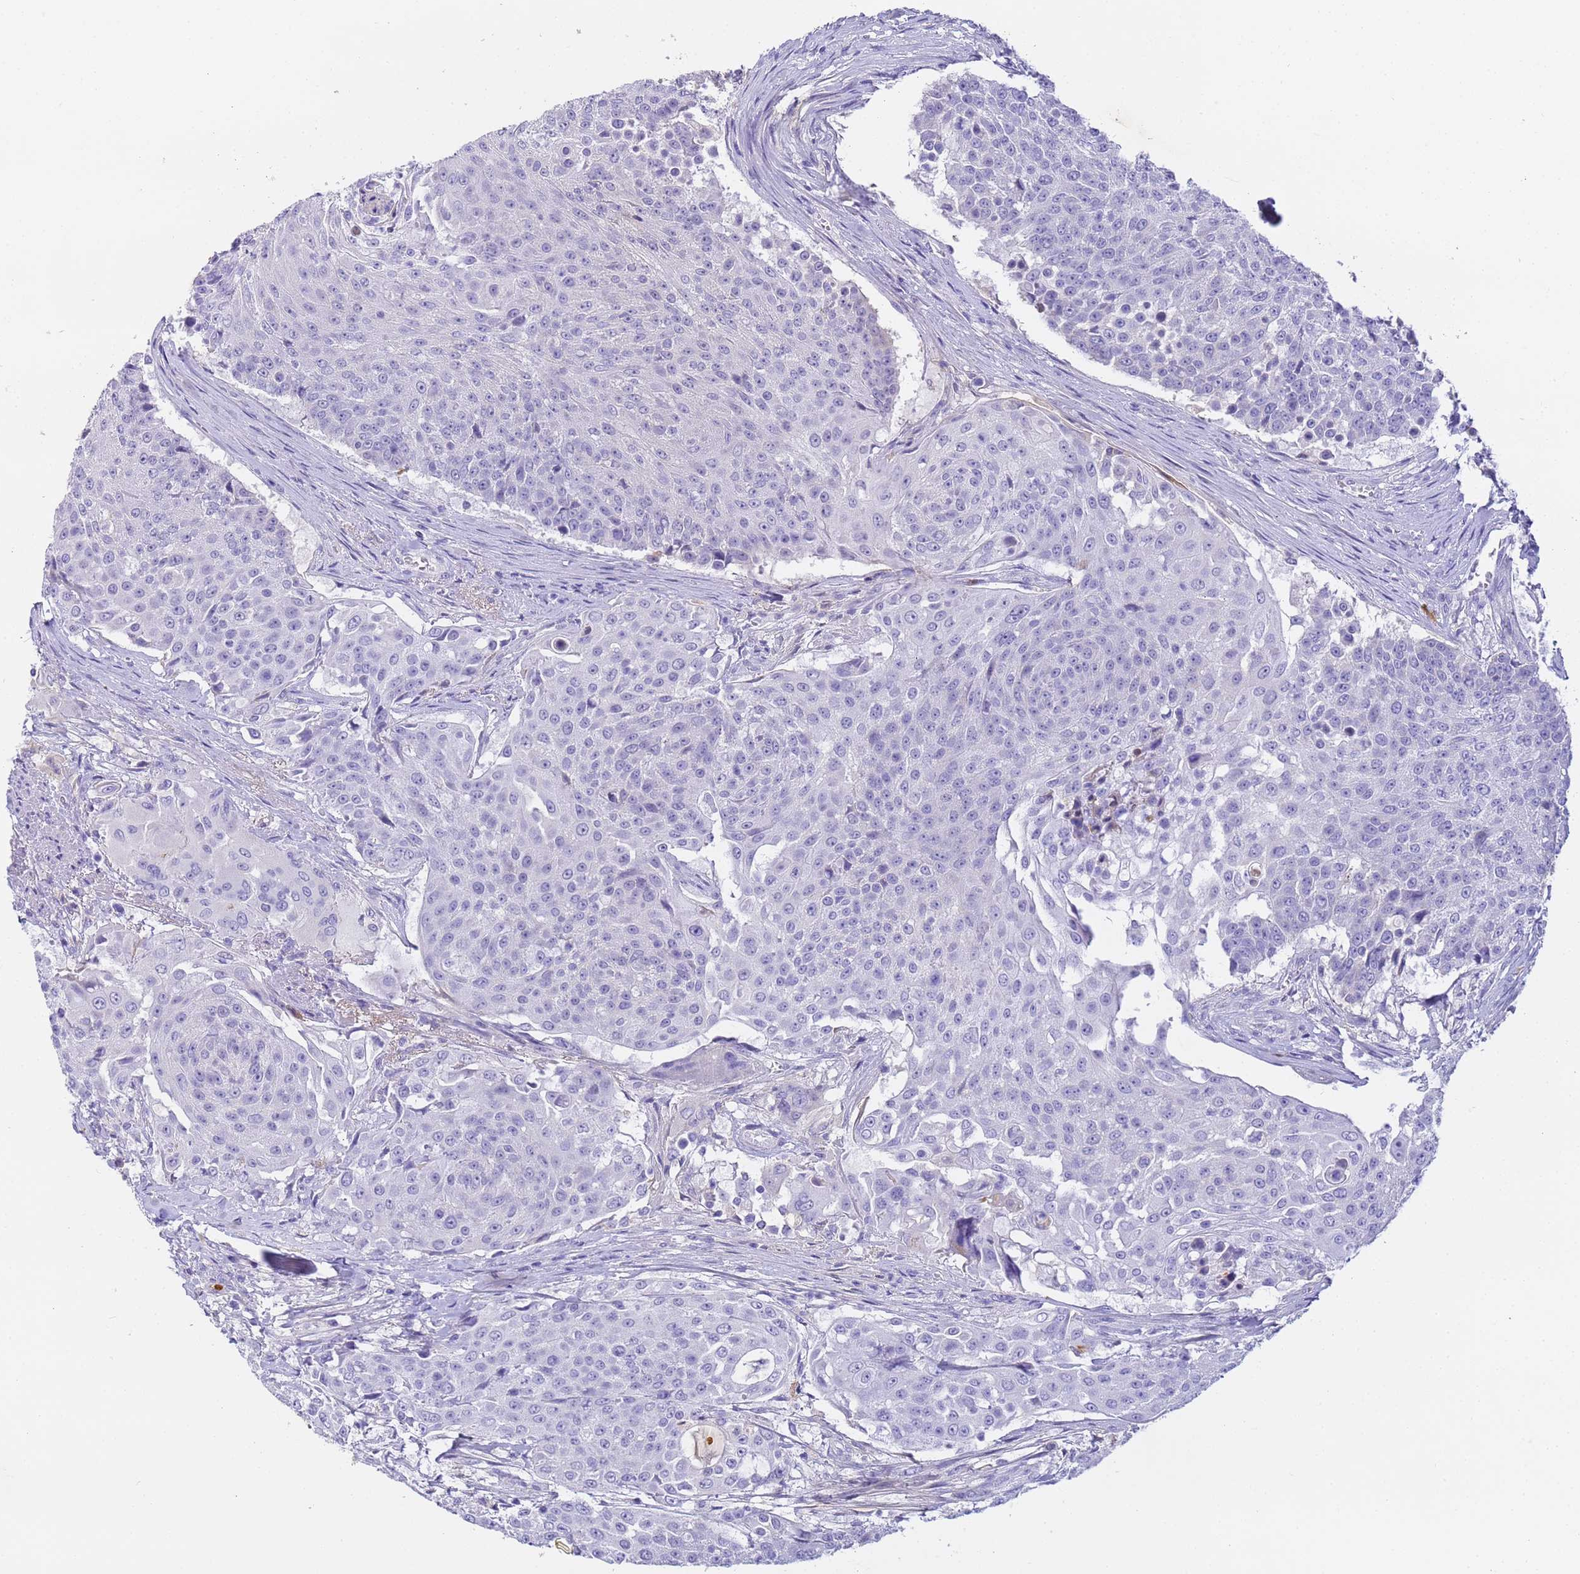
{"staining": {"intensity": "negative", "quantity": "none", "location": "none"}, "tissue": "urothelial cancer", "cell_type": "Tumor cells", "image_type": "cancer", "snomed": [{"axis": "morphology", "description": "Urothelial carcinoma, High grade"}, {"axis": "topography", "description": "Urinary bladder"}], "caption": "Urothelial cancer stained for a protein using IHC demonstrates no positivity tumor cells.", "gene": "CFHR2", "patient": {"sex": "female", "age": 63}}